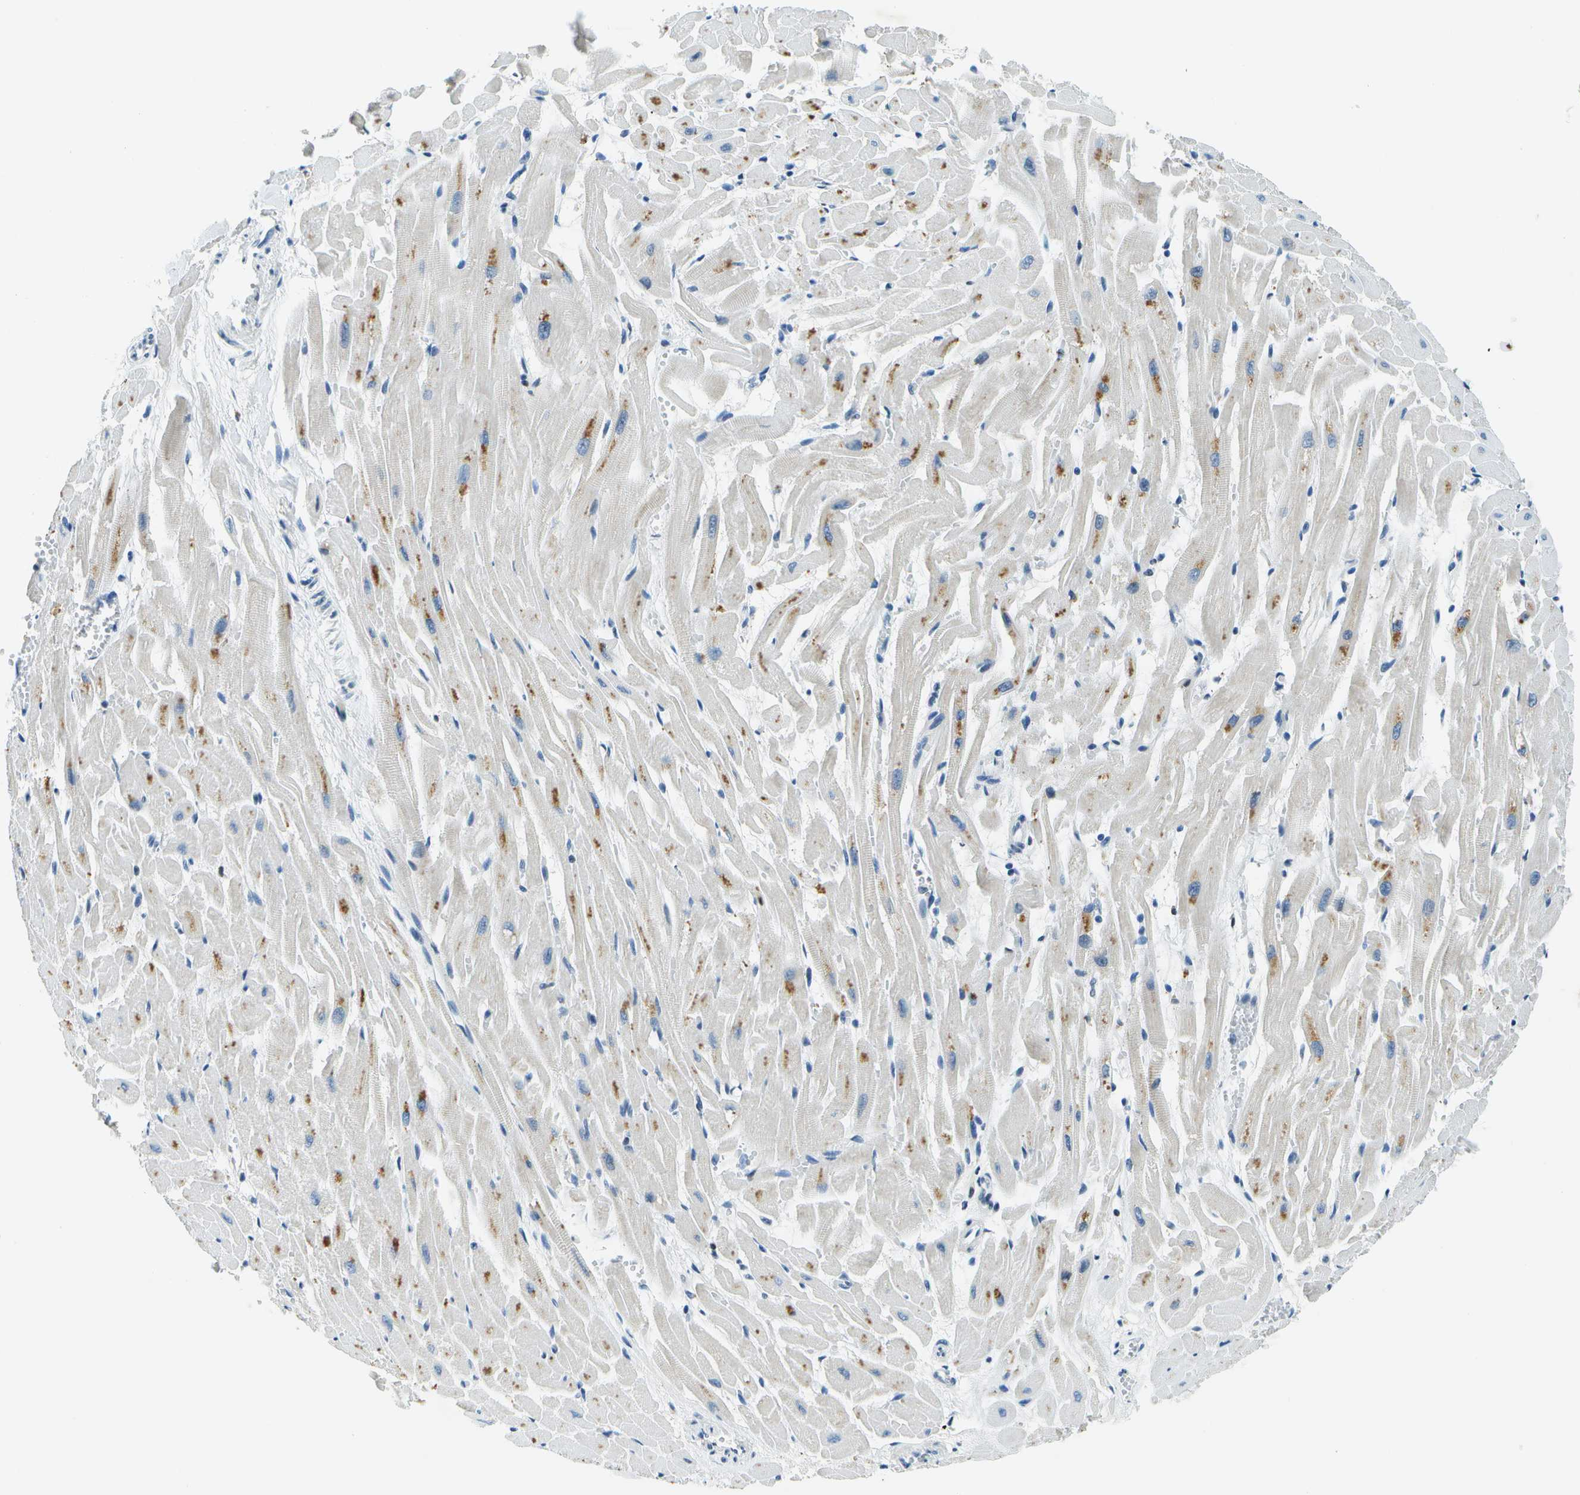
{"staining": {"intensity": "moderate", "quantity": "25%-75%", "location": "cytoplasmic/membranous"}, "tissue": "heart muscle", "cell_type": "Cardiomyocytes", "image_type": "normal", "snomed": [{"axis": "morphology", "description": "Normal tissue, NOS"}, {"axis": "topography", "description": "Heart"}], "caption": "IHC (DAB) staining of unremarkable human heart muscle shows moderate cytoplasmic/membranous protein expression in approximately 25%-75% of cardiomyocytes.", "gene": "ESYT1", "patient": {"sex": "female", "age": 19}}